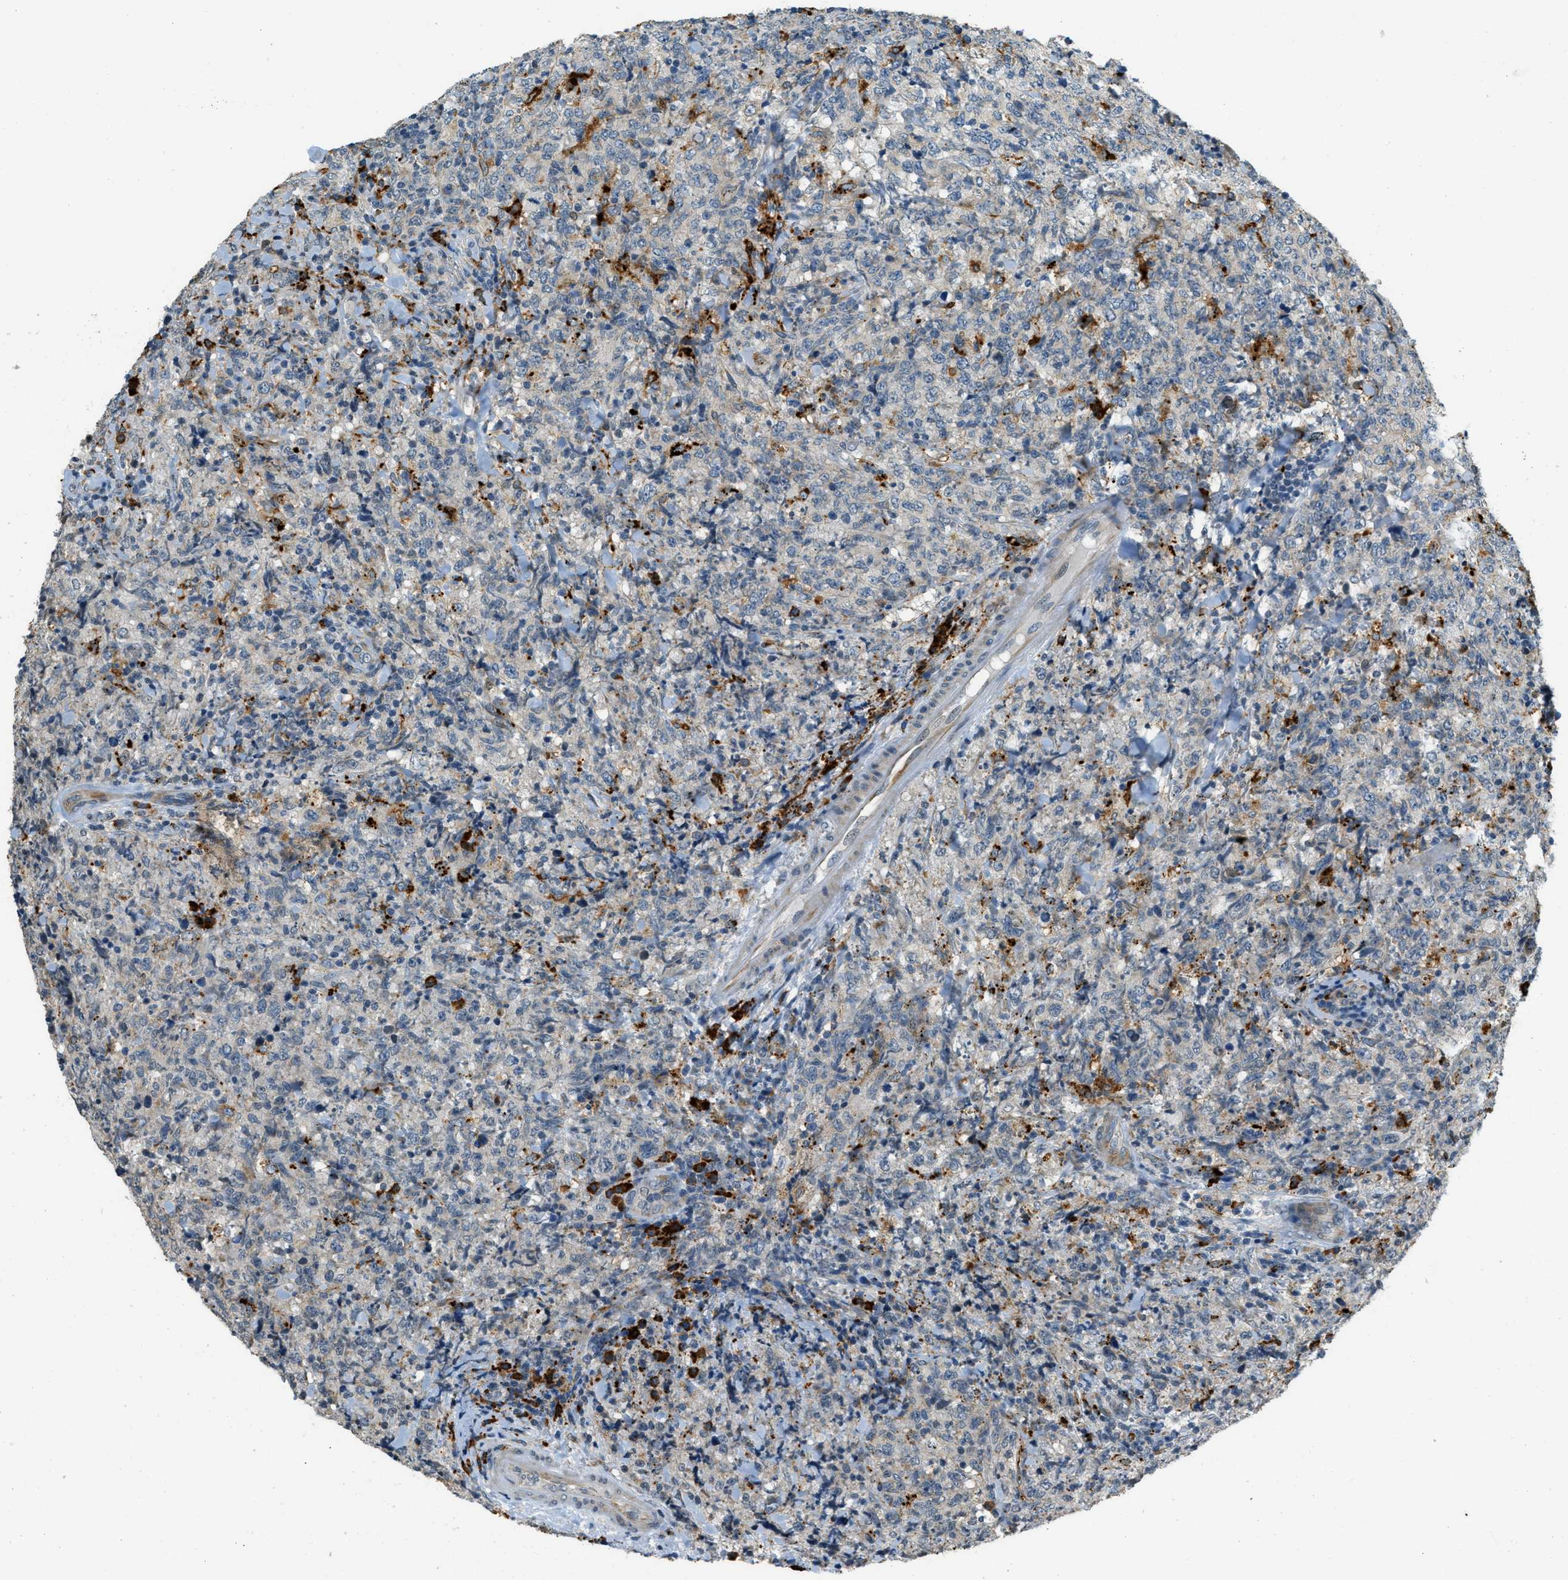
{"staining": {"intensity": "negative", "quantity": "none", "location": "none"}, "tissue": "lymphoma", "cell_type": "Tumor cells", "image_type": "cancer", "snomed": [{"axis": "morphology", "description": "Malignant lymphoma, non-Hodgkin's type, High grade"}, {"axis": "topography", "description": "Tonsil"}], "caption": "Human malignant lymphoma, non-Hodgkin's type (high-grade) stained for a protein using immunohistochemistry displays no positivity in tumor cells.", "gene": "HERC2", "patient": {"sex": "female", "age": 36}}